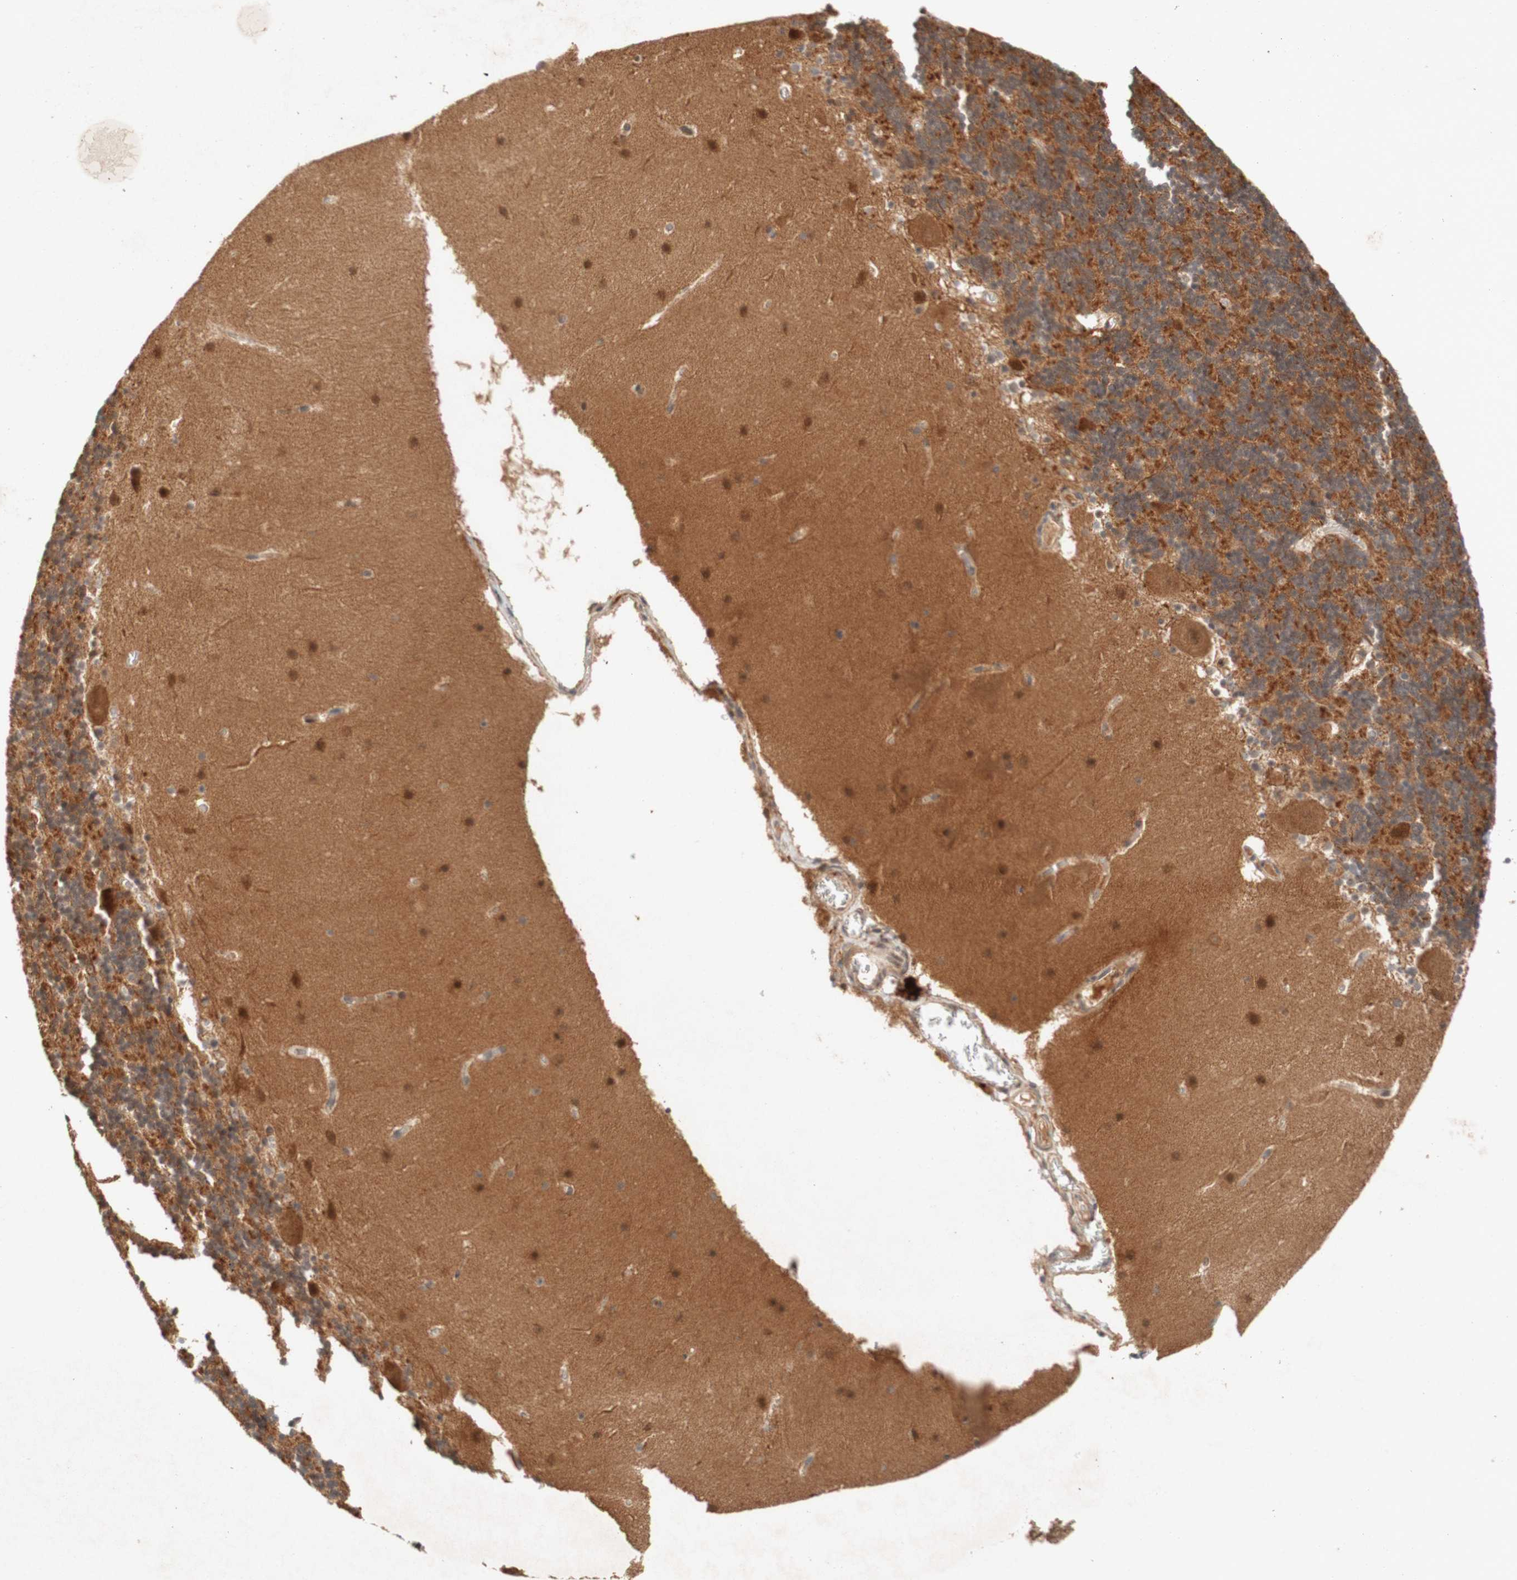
{"staining": {"intensity": "negative", "quantity": "none", "location": "none"}, "tissue": "cerebellum", "cell_type": "Cells in granular layer", "image_type": "normal", "snomed": [{"axis": "morphology", "description": "Normal tissue, NOS"}, {"axis": "topography", "description": "Cerebellum"}], "caption": "Immunohistochemistry (IHC) of normal human cerebellum exhibits no expression in cells in granular layer.", "gene": "PIN1", "patient": {"sex": "male", "age": 45}}